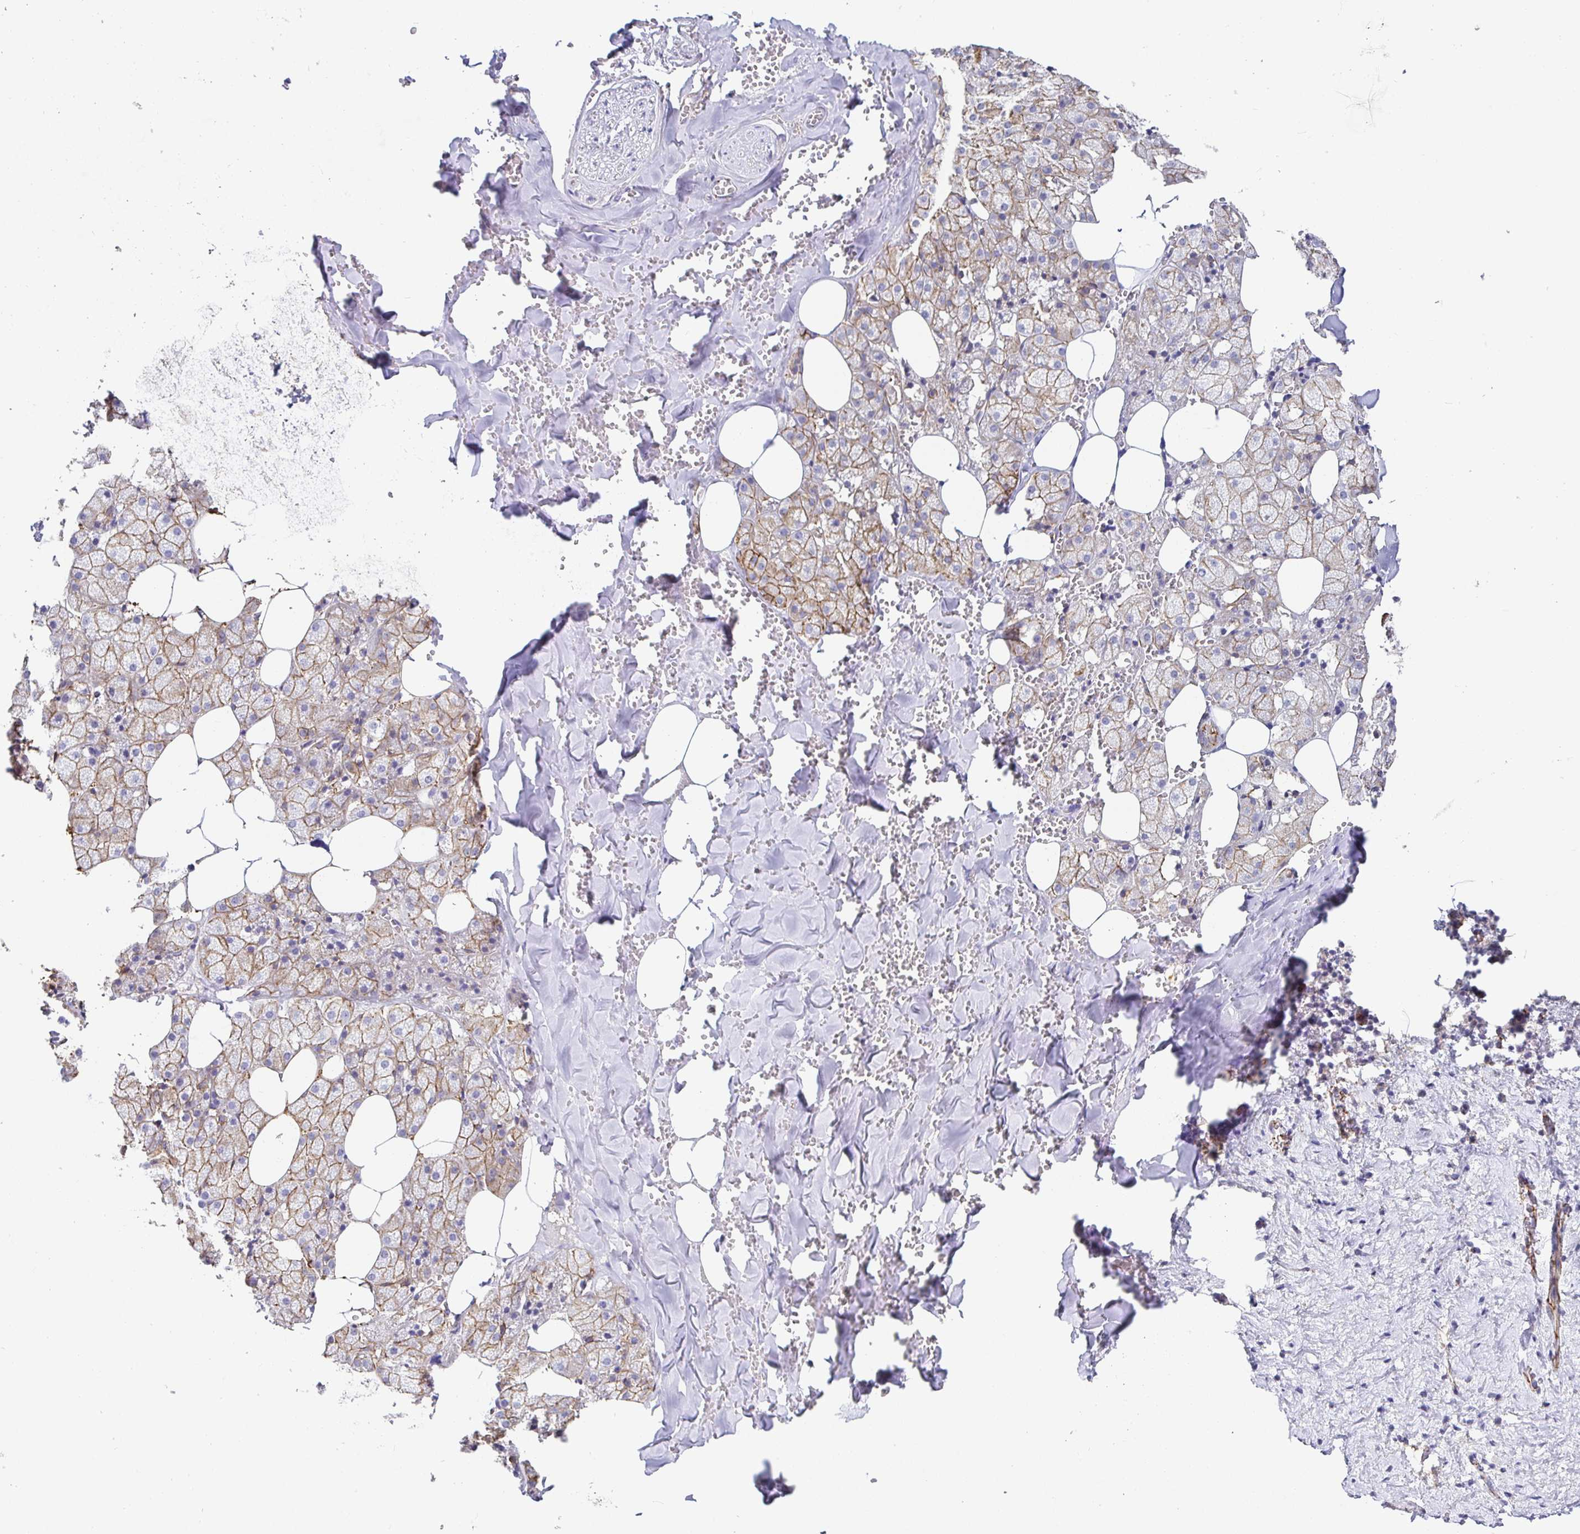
{"staining": {"intensity": "moderate", "quantity": ">75%", "location": "cytoplasmic/membranous"}, "tissue": "salivary gland", "cell_type": "Glandular cells", "image_type": "normal", "snomed": [{"axis": "morphology", "description": "Normal tissue, NOS"}, {"axis": "topography", "description": "Salivary gland"}, {"axis": "topography", "description": "Peripheral nerve tissue"}], "caption": "IHC (DAB) staining of benign salivary gland demonstrates moderate cytoplasmic/membranous protein staining in approximately >75% of glandular cells.", "gene": "PIWIL3", "patient": {"sex": "male", "age": 38}}